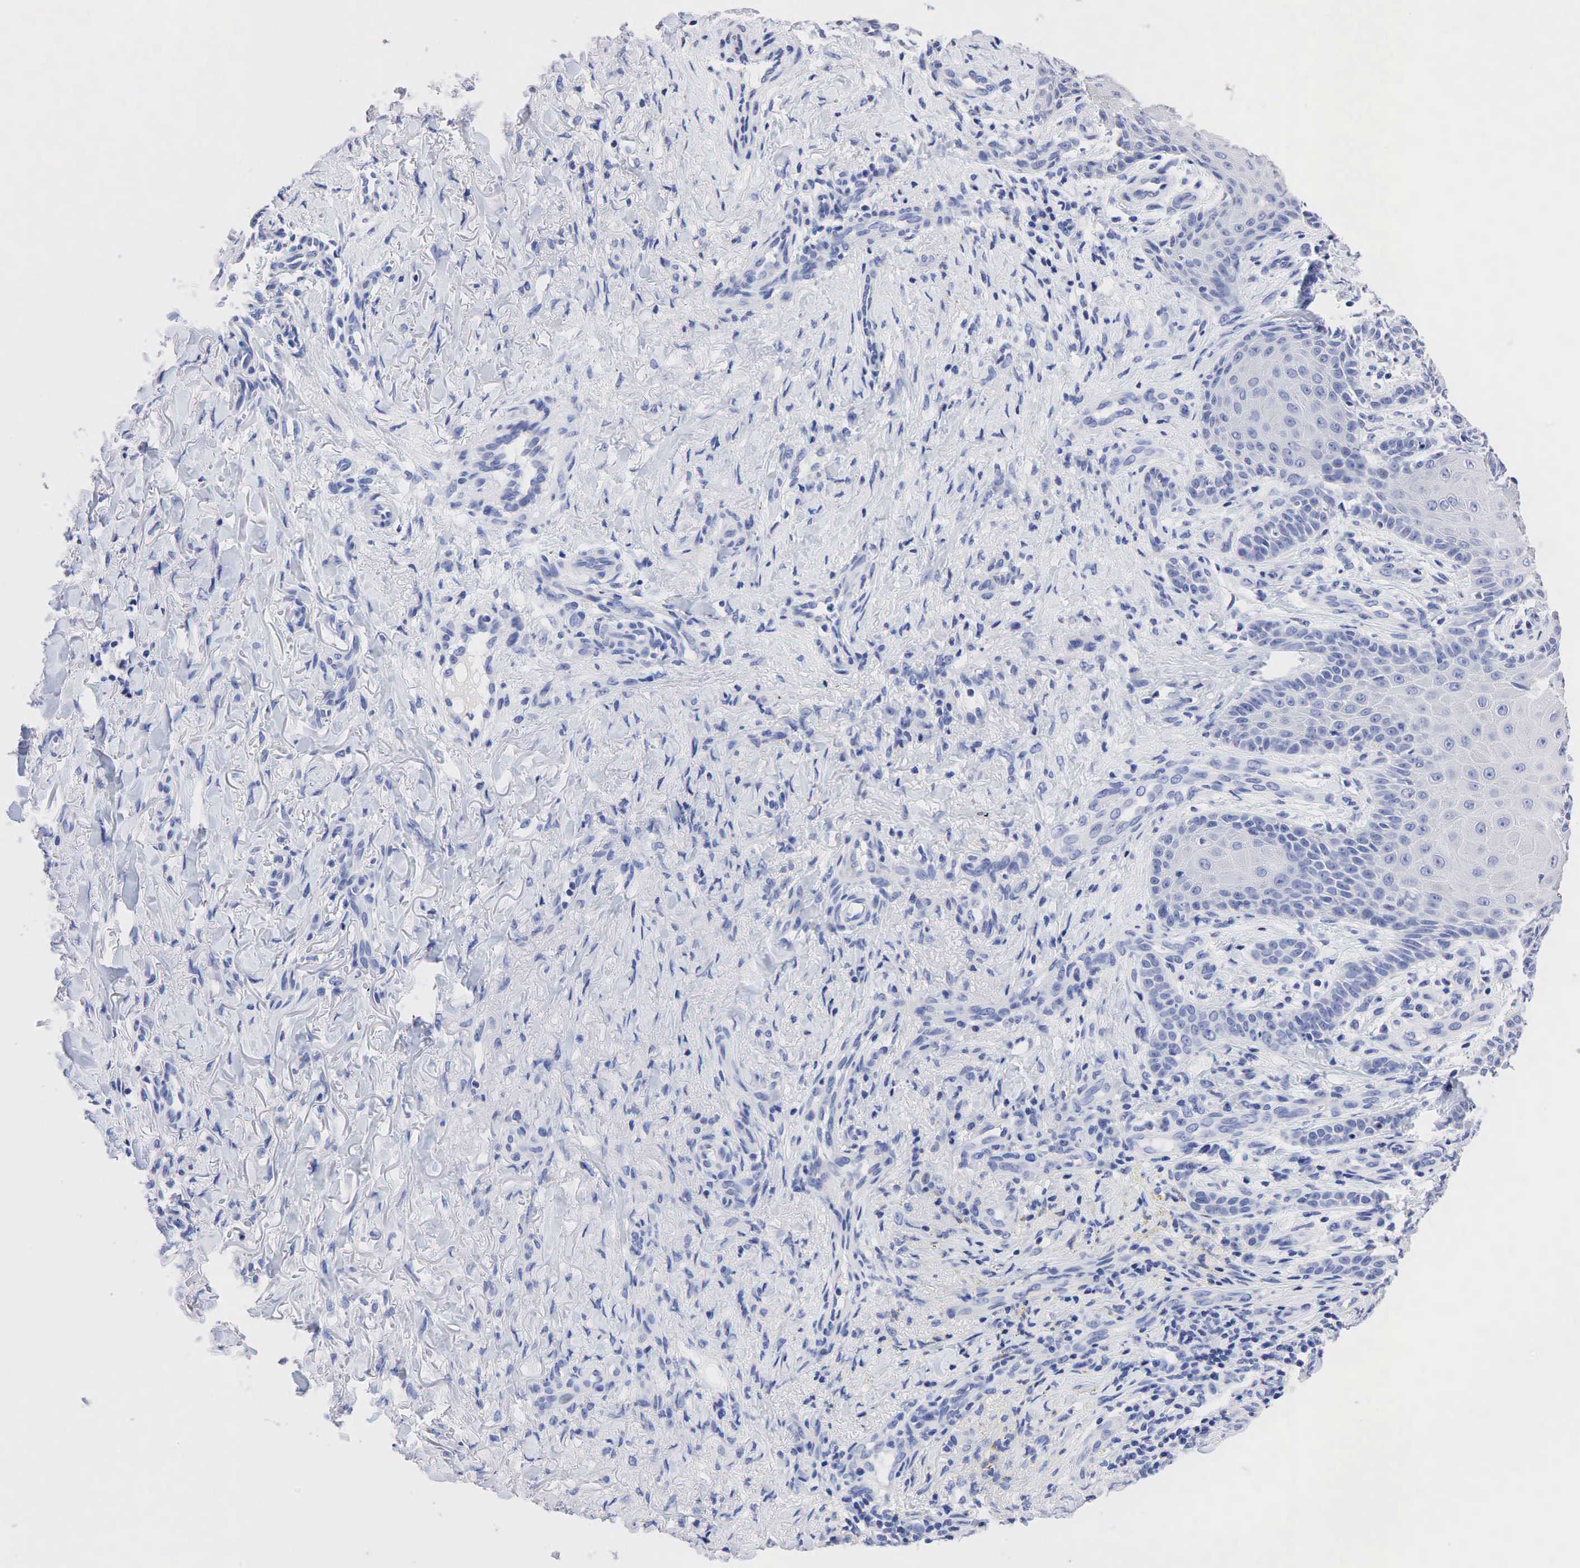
{"staining": {"intensity": "negative", "quantity": "none", "location": "none"}, "tissue": "skin cancer", "cell_type": "Tumor cells", "image_type": "cancer", "snomed": [{"axis": "morphology", "description": "Normal tissue, NOS"}, {"axis": "morphology", "description": "Basal cell carcinoma"}, {"axis": "topography", "description": "Skin"}], "caption": "Protein analysis of skin cancer demonstrates no significant positivity in tumor cells.", "gene": "SST", "patient": {"sex": "male", "age": 81}}